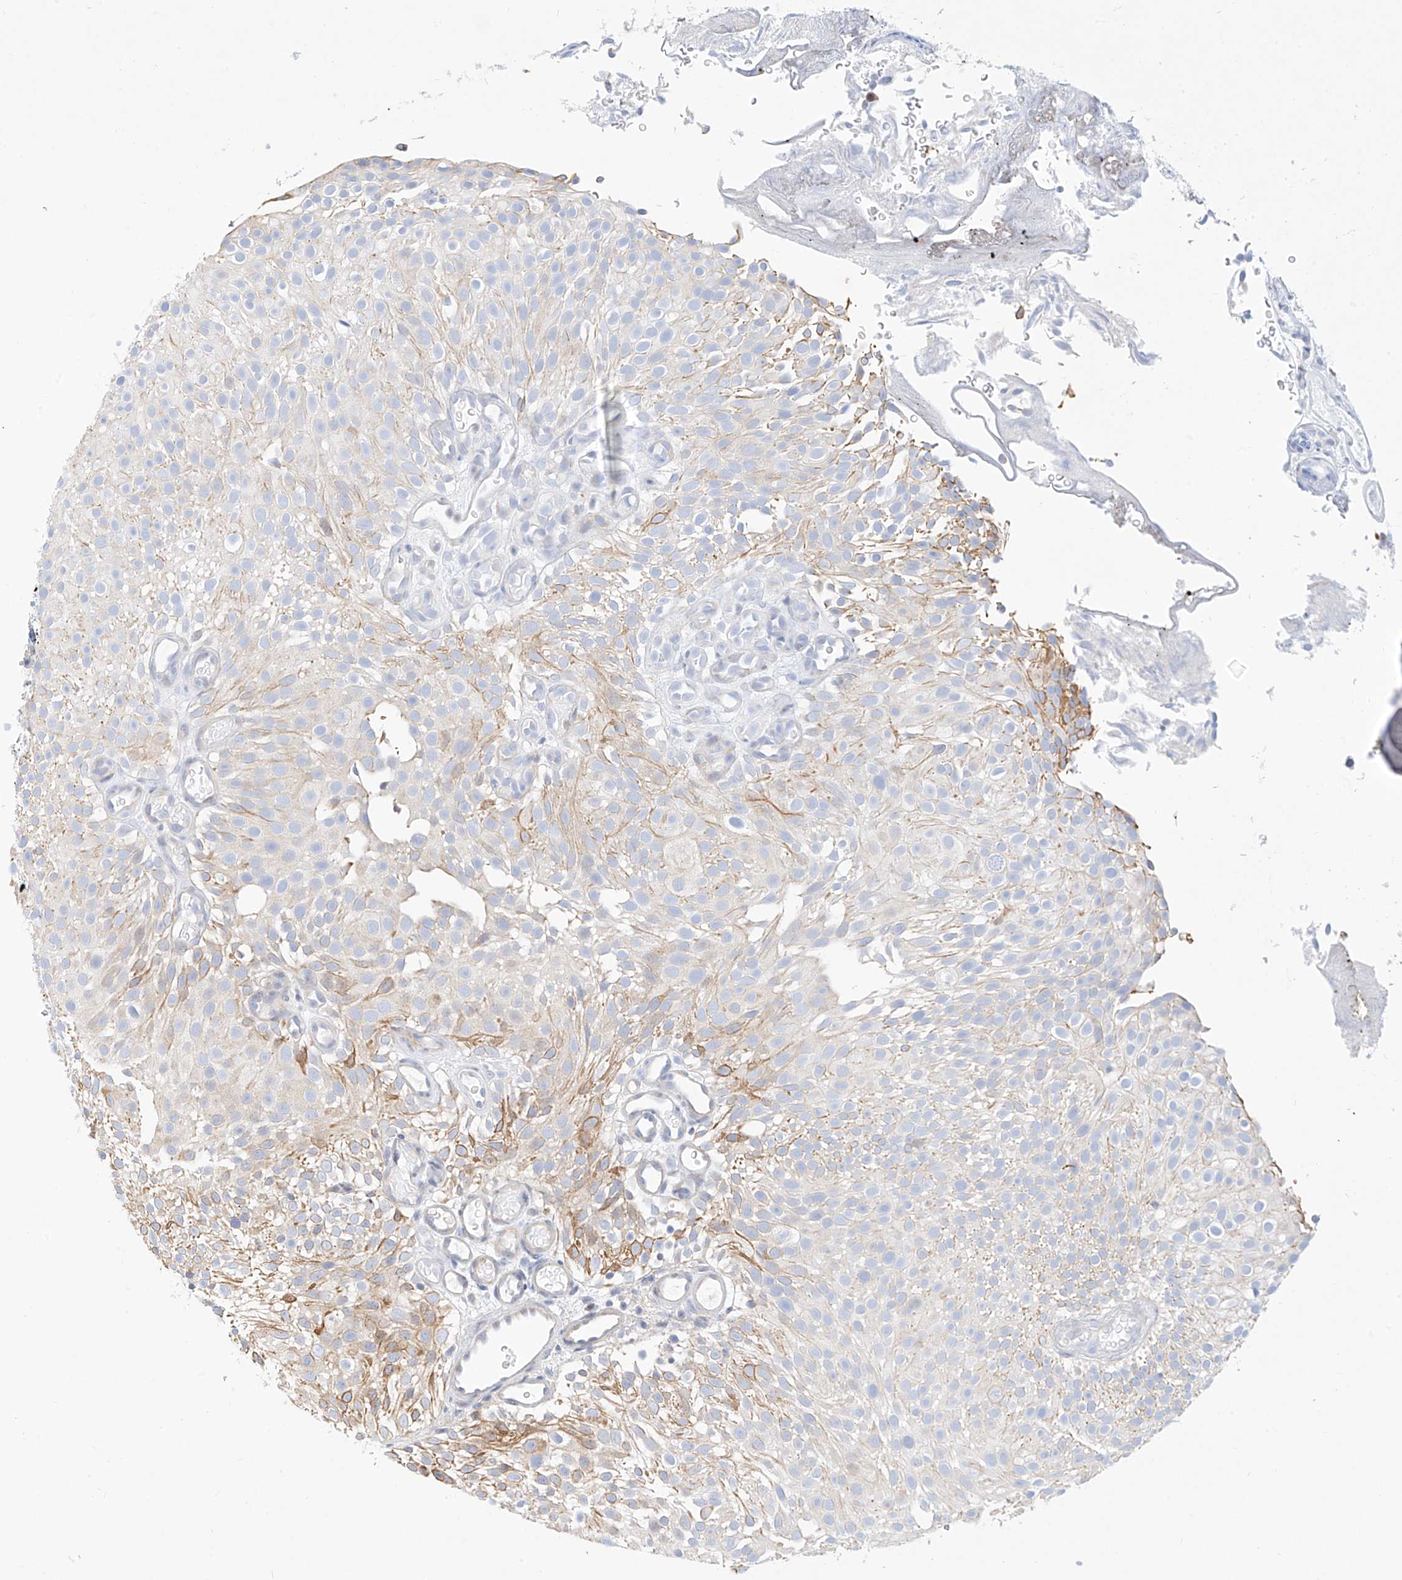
{"staining": {"intensity": "weak", "quantity": "<25%", "location": "cytoplasmic/membranous"}, "tissue": "urothelial cancer", "cell_type": "Tumor cells", "image_type": "cancer", "snomed": [{"axis": "morphology", "description": "Urothelial carcinoma, Low grade"}, {"axis": "topography", "description": "Urinary bladder"}], "caption": "There is no significant staining in tumor cells of urothelial cancer.", "gene": "SNU13", "patient": {"sex": "male", "age": 78}}